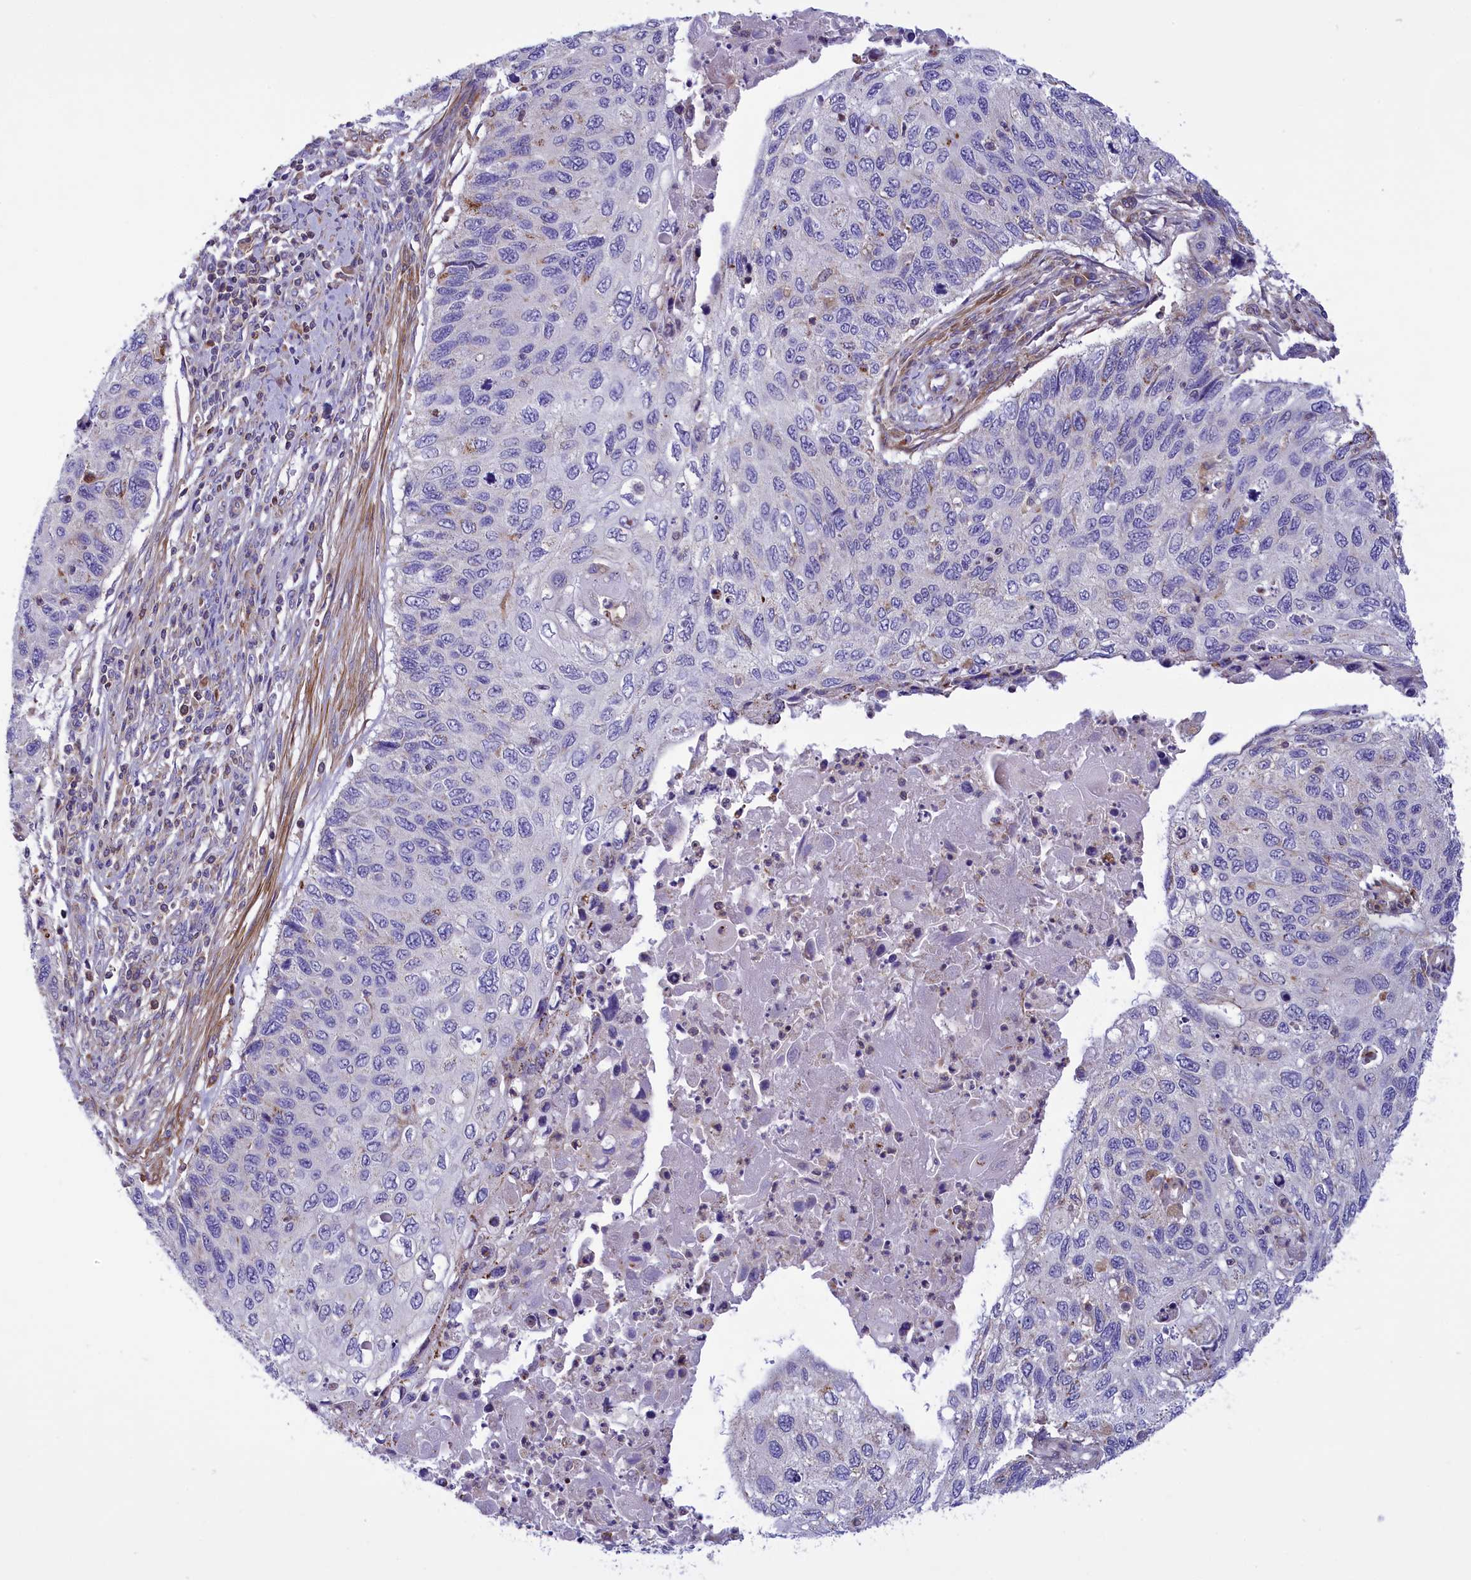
{"staining": {"intensity": "negative", "quantity": "none", "location": "none"}, "tissue": "cervical cancer", "cell_type": "Tumor cells", "image_type": "cancer", "snomed": [{"axis": "morphology", "description": "Squamous cell carcinoma, NOS"}, {"axis": "topography", "description": "Cervix"}], "caption": "Cervical cancer (squamous cell carcinoma) stained for a protein using immunohistochemistry (IHC) demonstrates no expression tumor cells.", "gene": "CORO7-PAM16", "patient": {"sex": "female", "age": 70}}